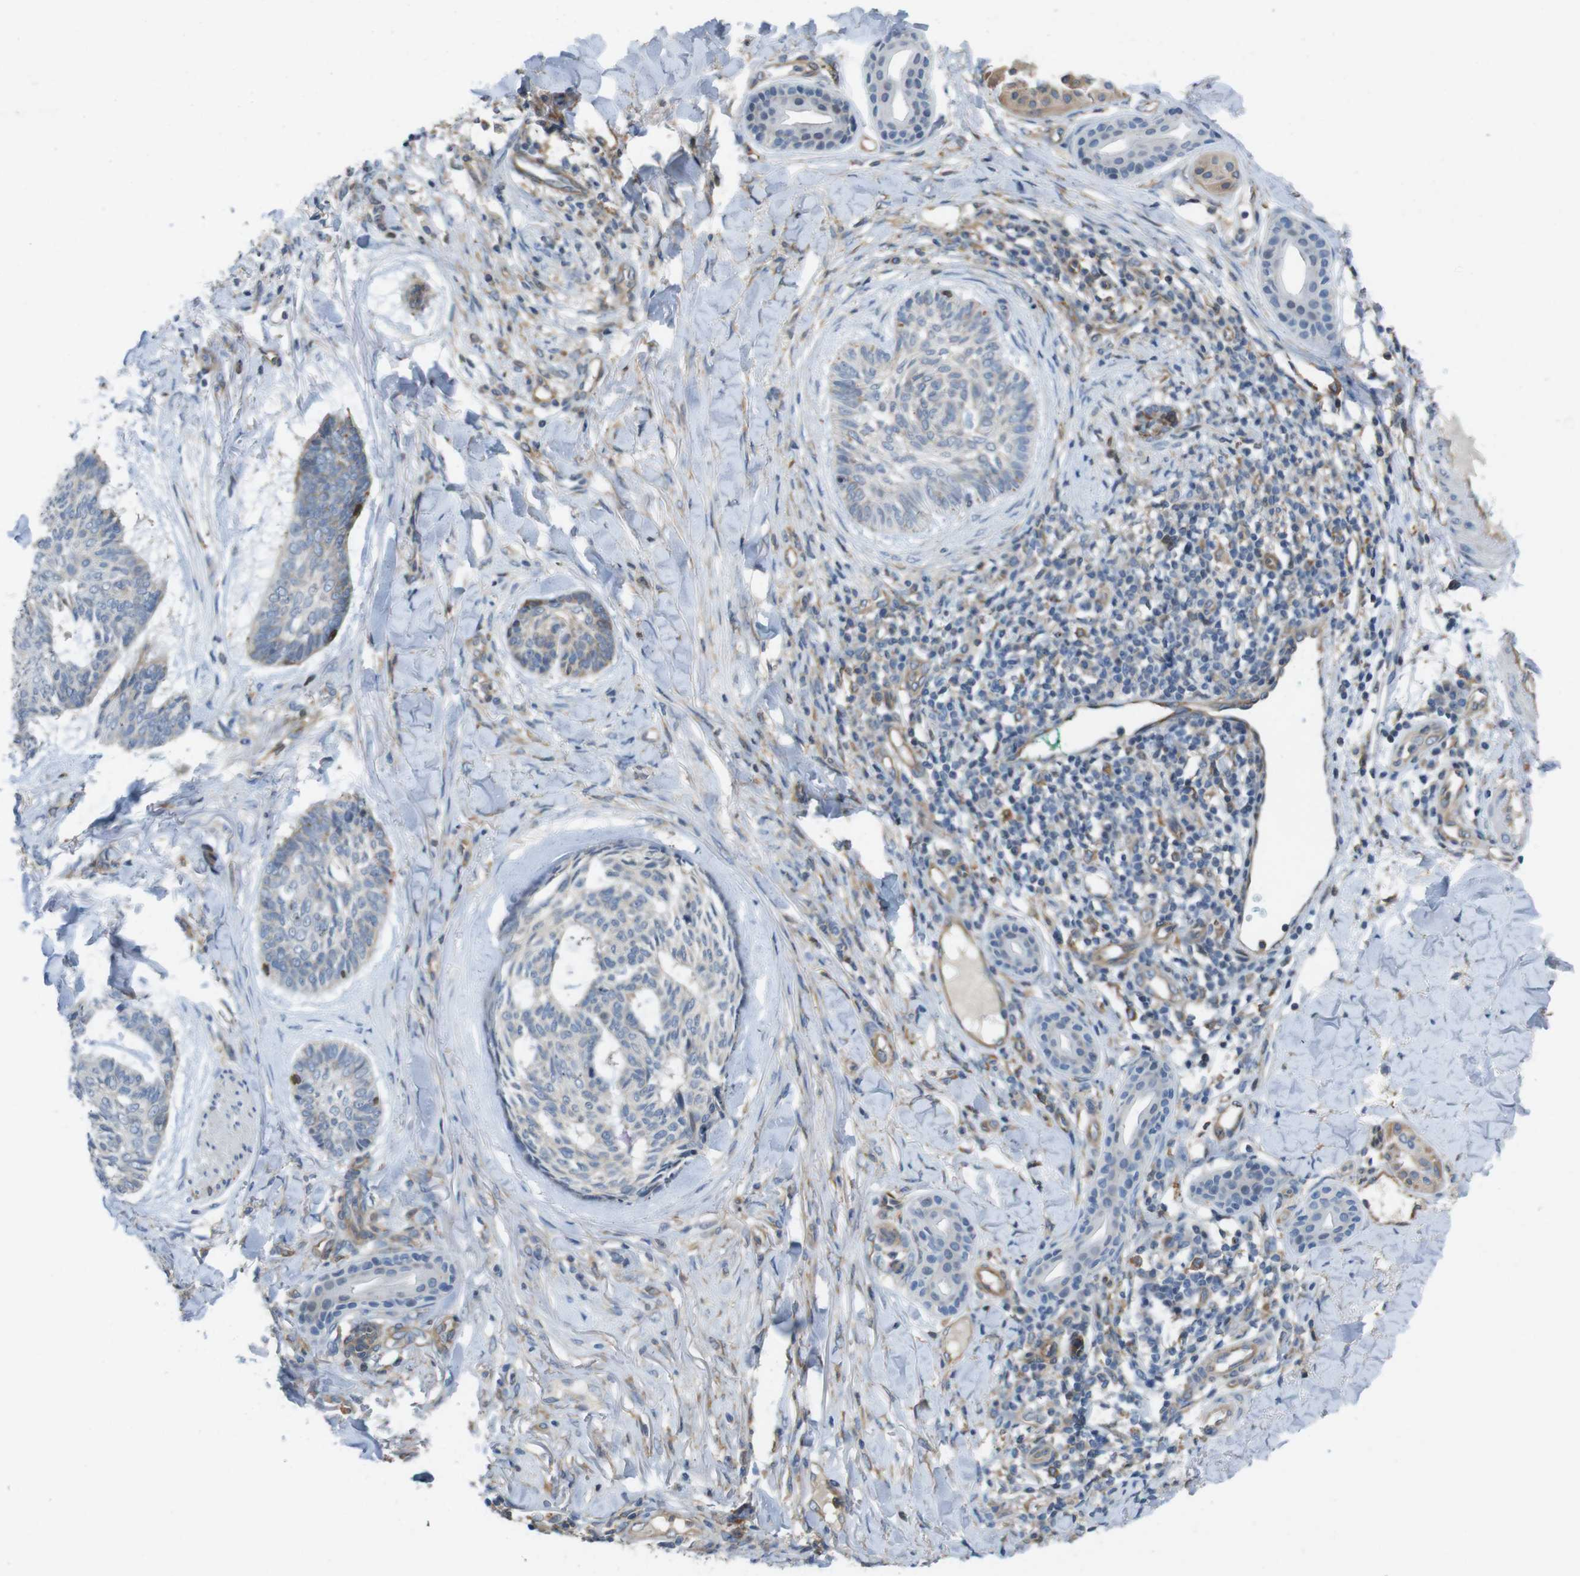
{"staining": {"intensity": "weak", "quantity": "<25%", "location": "cytoplasmic/membranous"}, "tissue": "skin cancer", "cell_type": "Tumor cells", "image_type": "cancer", "snomed": [{"axis": "morphology", "description": "Basal cell carcinoma"}, {"axis": "topography", "description": "Skin"}], "caption": "This is a photomicrograph of immunohistochemistry staining of skin cancer, which shows no expression in tumor cells. (Brightfield microscopy of DAB (3,3'-diaminobenzidine) IHC at high magnification).", "gene": "PCDH10", "patient": {"sex": "male", "age": 43}}